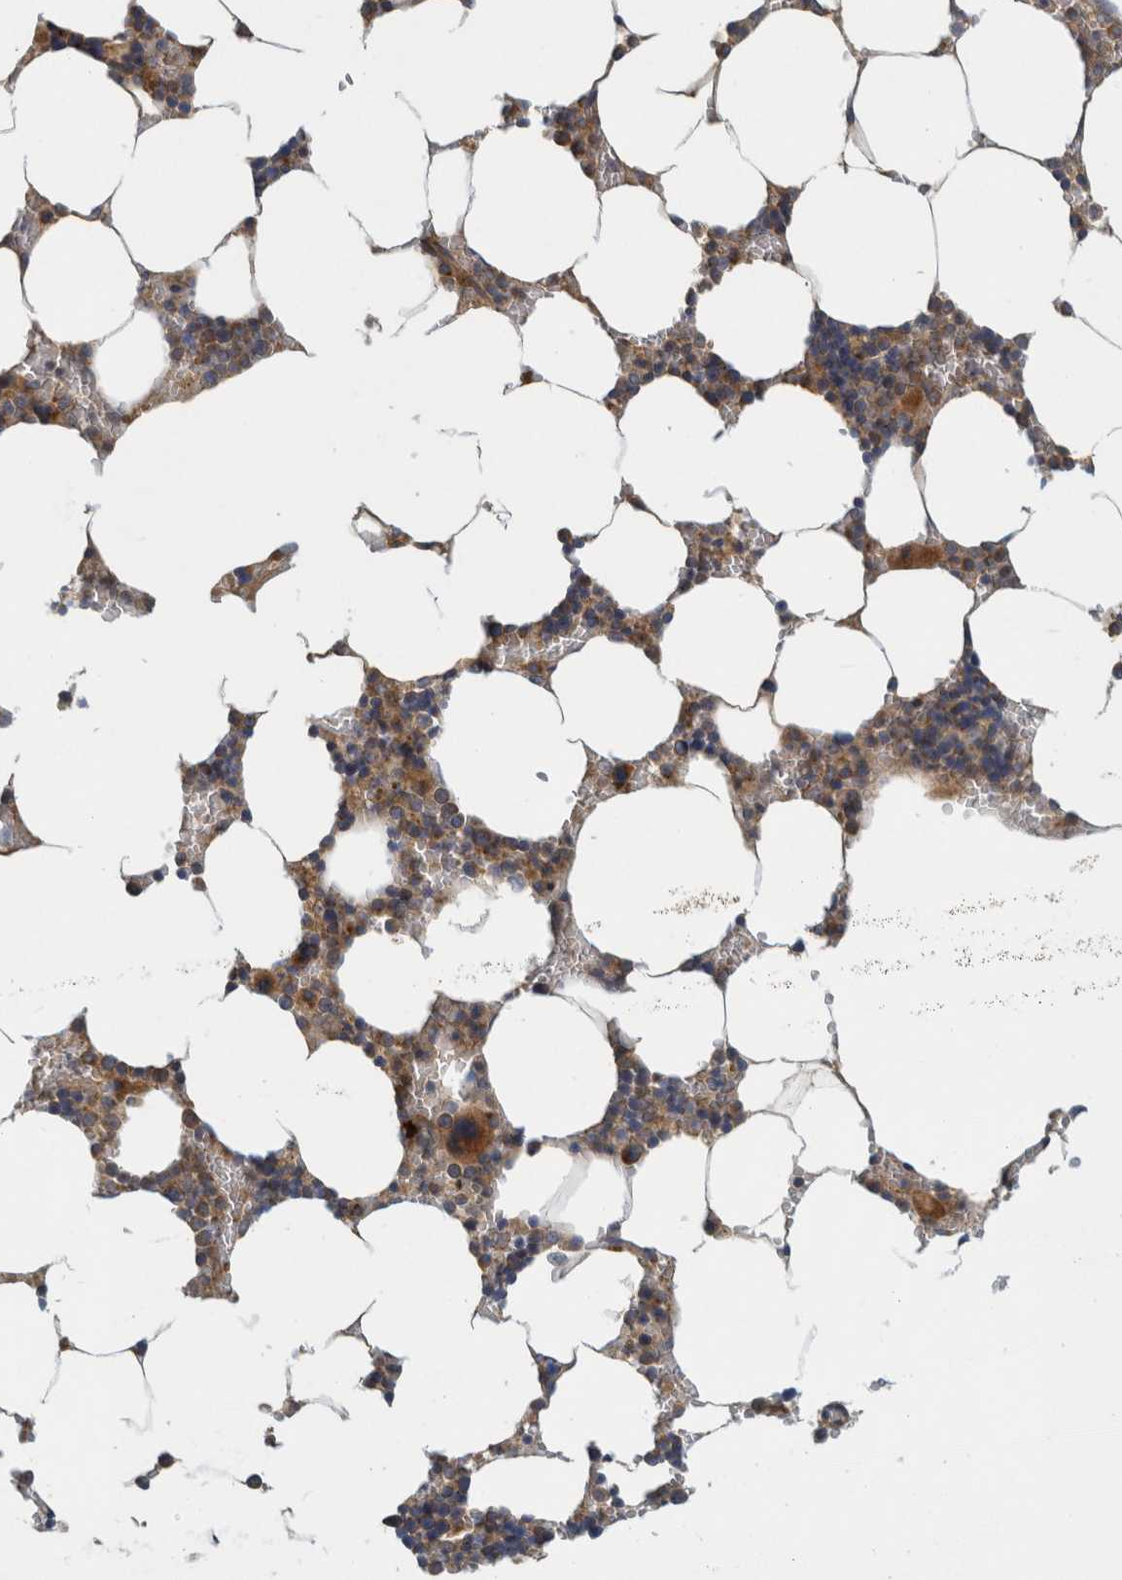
{"staining": {"intensity": "moderate", "quantity": "25%-75%", "location": "cytoplasmic/membranous"}, "tissue": "bone marrow", "cell_type": "Hematopoietic cells", "image_type": "normal", "snomed": [{"axis": "morphology", "description": "Normal tissue, NOS"}, {"axis": "topography", "description": "Bone marrow"}], "caption": "Moderate cytoplasmic/membranous expression is appreciated in about 25%-75% of hematopoietic cells in unremarkable bone marrow.", "gene": "ZNF324B", "patient": {"sex": "male", "age": 70}}